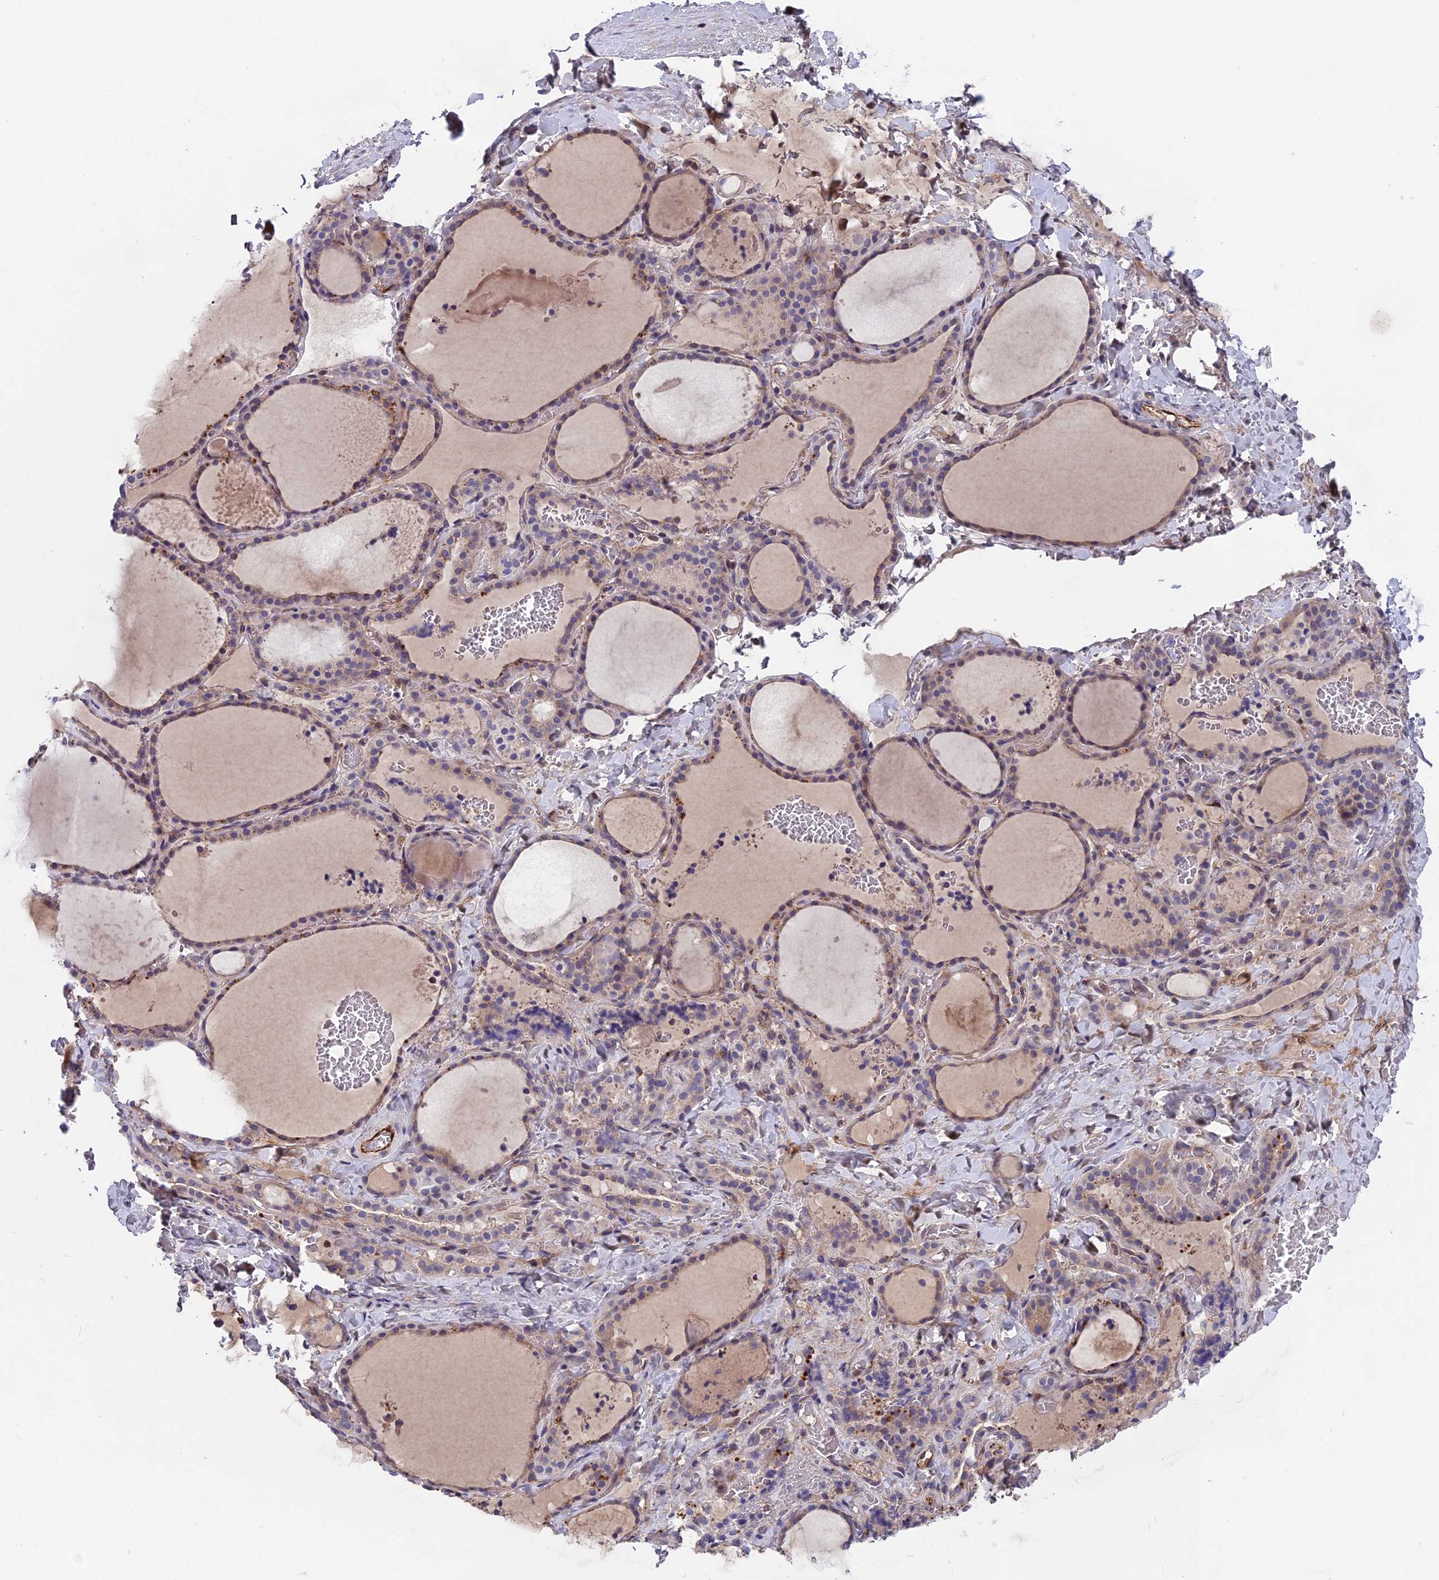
{"staining": {"intensity": "weak", "quantity": "25%-75%", "location": "cytoplasmic/membranous"}, "tissue": "thyroid gland", "cell_type": "Glandular cells", "image_type": "normal", "snomed": [{"axis": "morphology", "description": "Normal tissue, NOS"}, {"axis": "topography", "description": "Thyroid gland"}], "caption": "Brown immunohistochemical staining in benign human thyroid gland exhibits weak cytoplasmic/membranous staining in approximately 25%-75% of glandular cells.", "gene": "MAST2", "patient": {"sex": "female", "age": 22}}